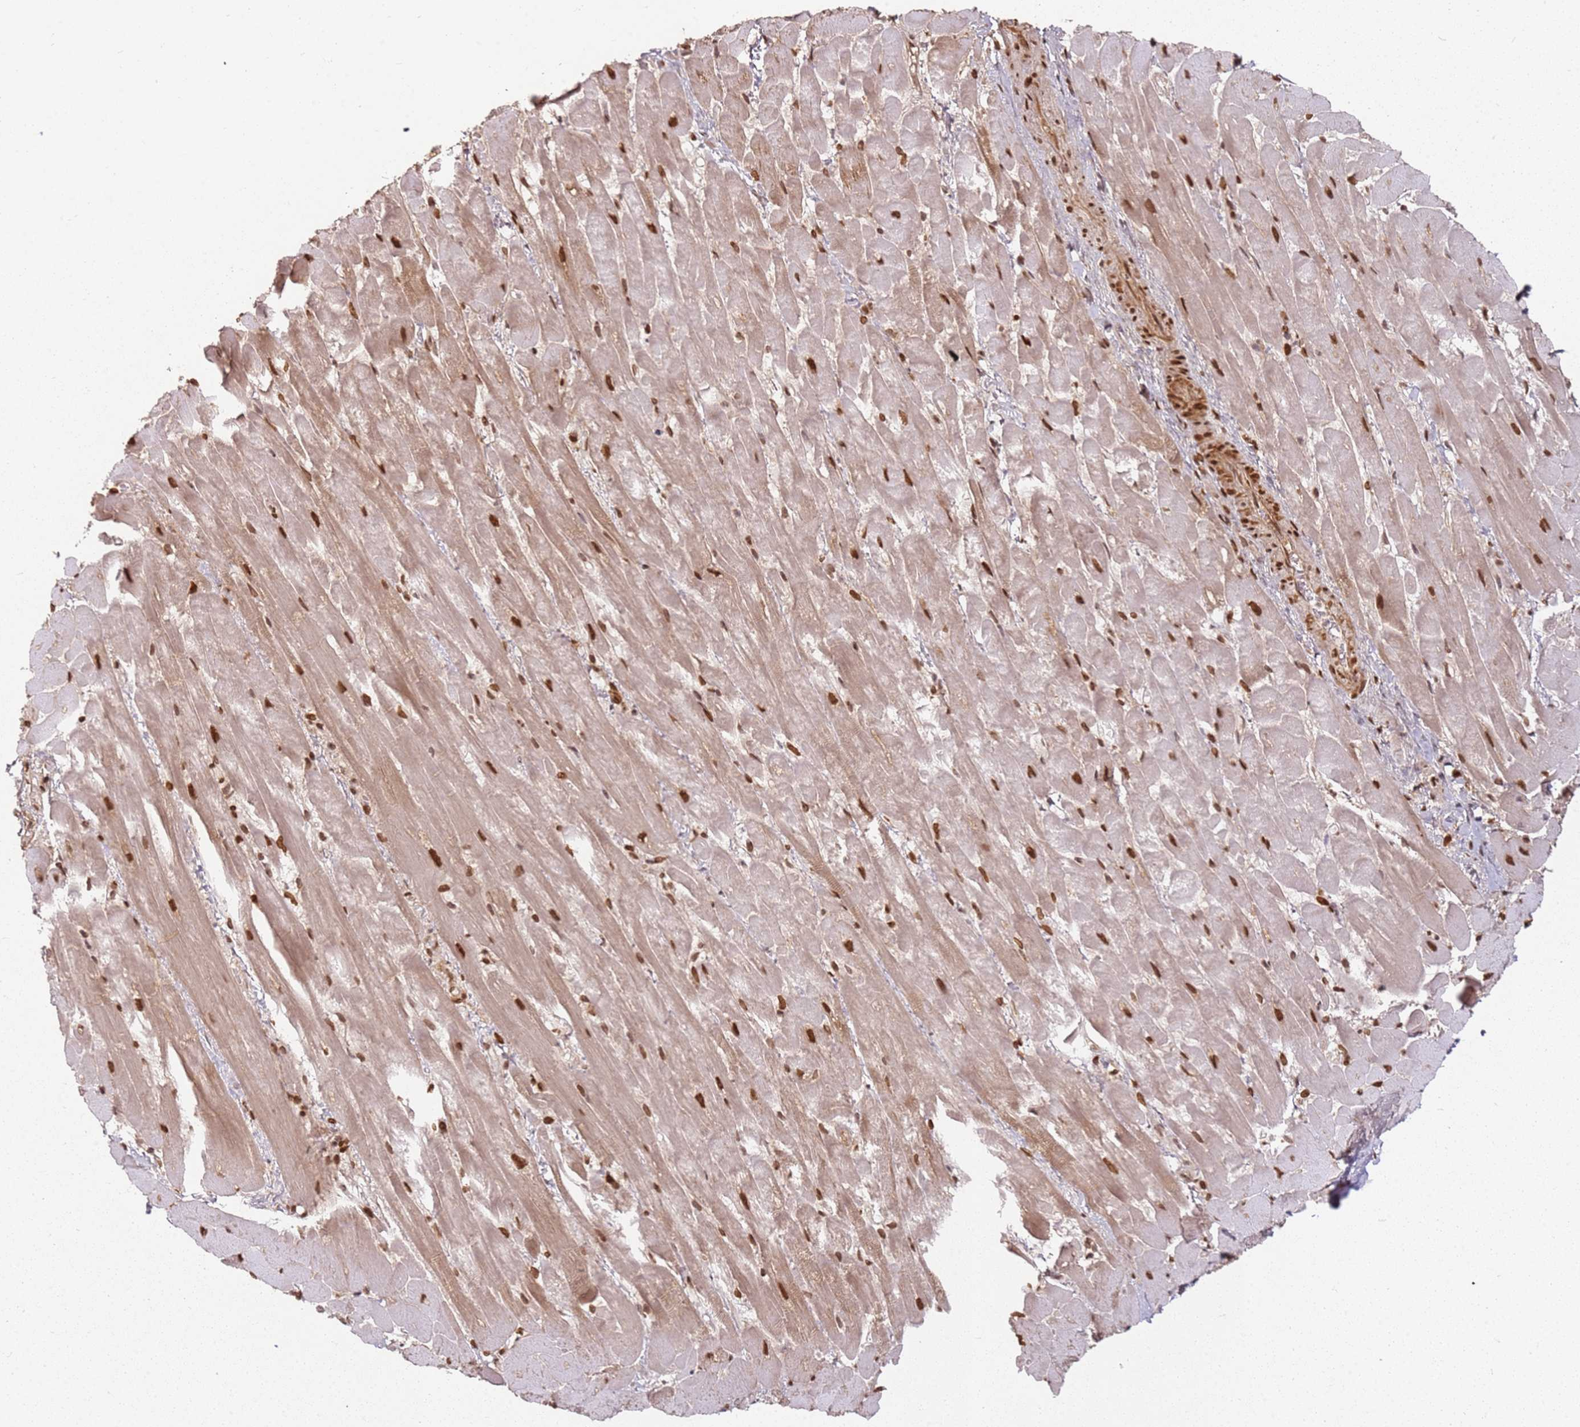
{"staining": {"intensity": "strong", "quantity": ">75%", "location": "cytoplasmic/membranous,nuclear"}, "tissue": "heart muscle", "cell_type": "Cardiomyocytes", "image_type": "normal", "snomed": [{"axis": "morphology", "description": "Normal tissue, NOS"}, {"axis": "topography", "description": "Heart"}], "caption": "Unremarkable heart muscle exhibits strong cytoplasmic/membranous,nuclear staining in about >75% of cardiomyocytes.", "gene": "TENT4A", "patient": {"sex": "male", "age": 37}}